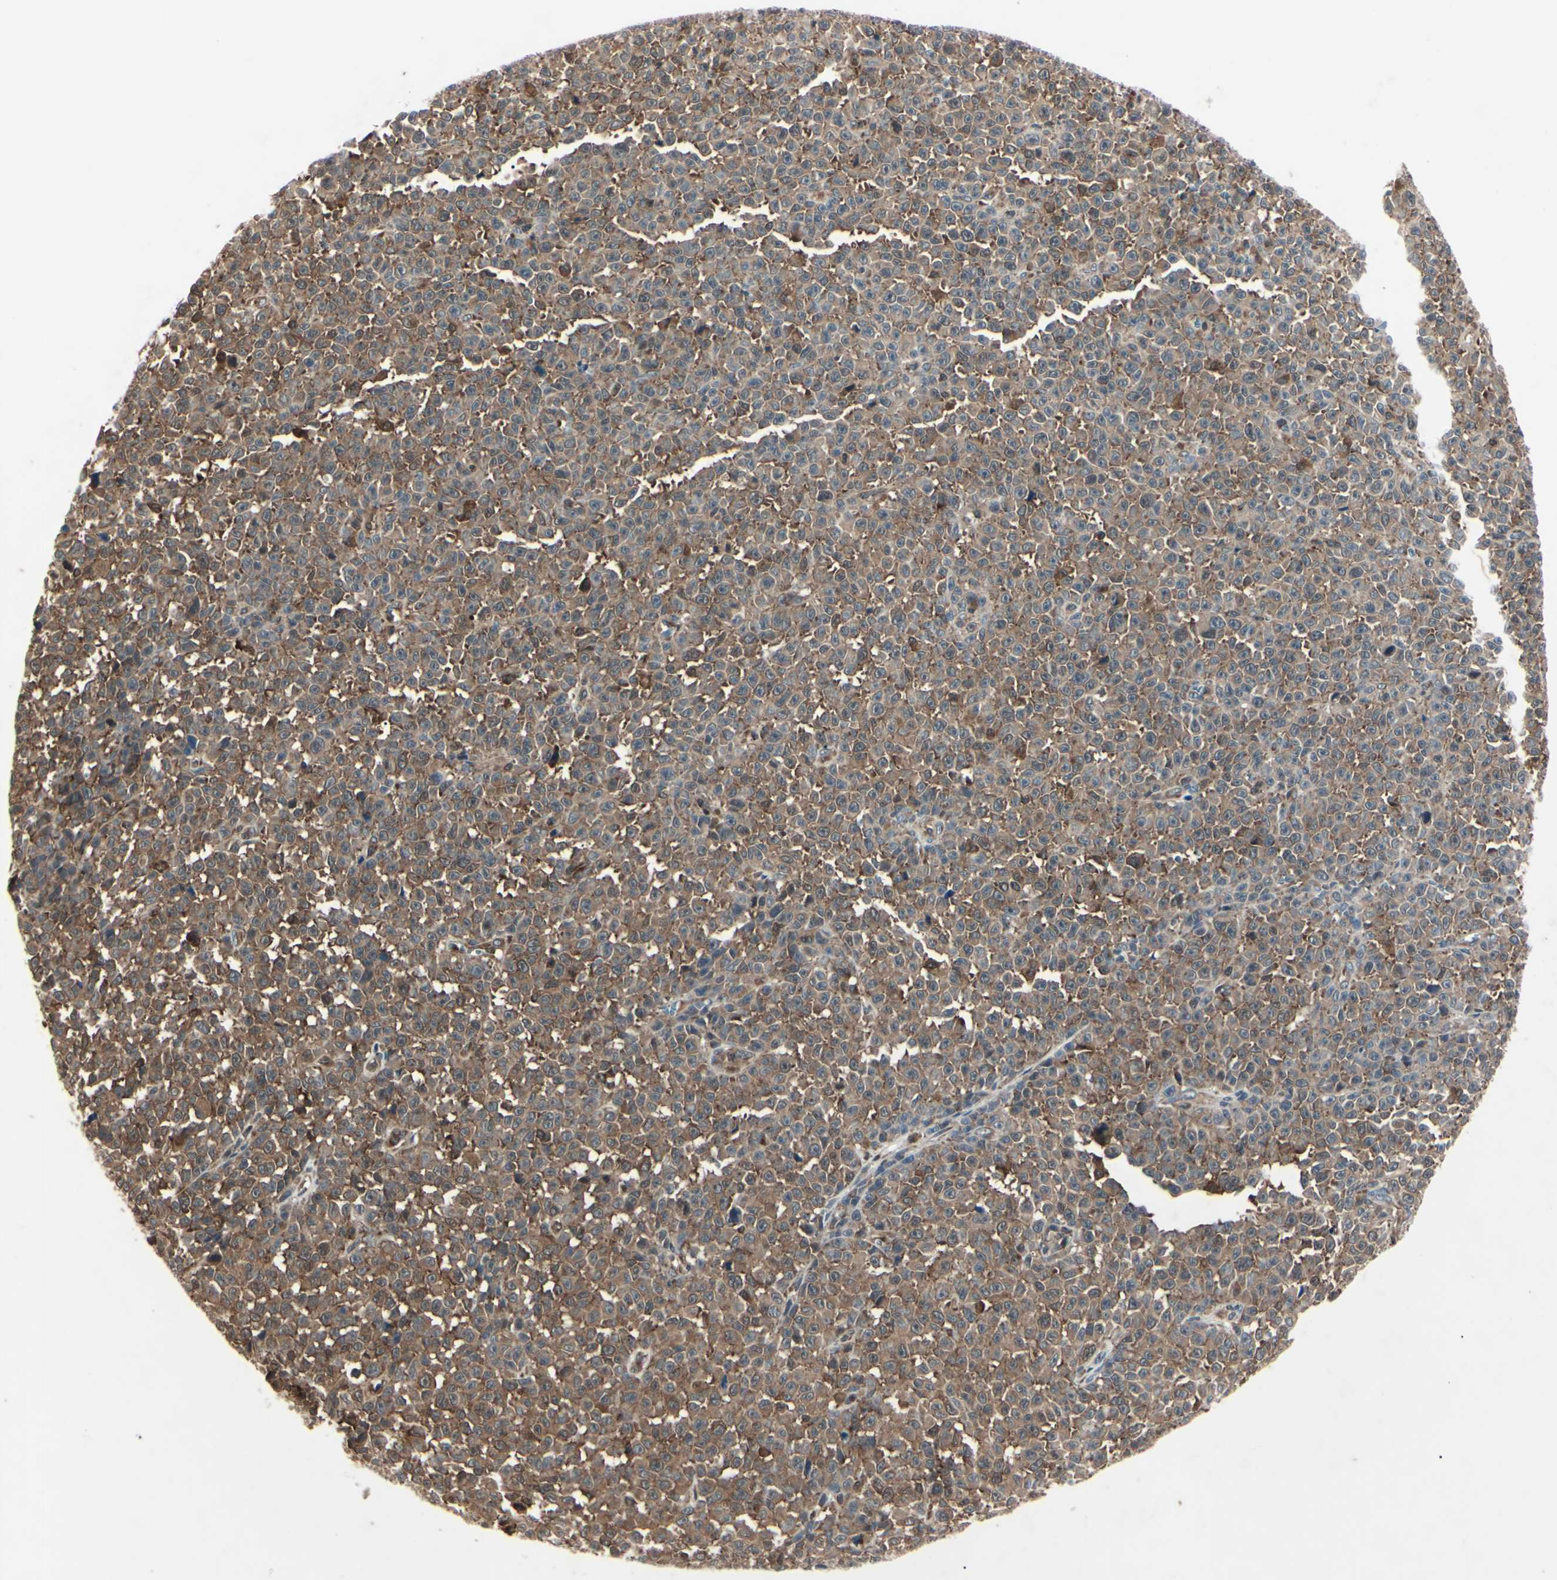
{"staining": {"intensity": "moderate", "quantity": ">75%", "location": "cytoplasmic/membranous"}, "tissue": "melanoma", "cell_type": "Tumor cells", "image_type": "cancer", "snomed": [{"axis": "morphology", "description": "Malignant melanoma, NOS"}, {"axis": "topography", "description": "Skin"}], "caption": "Protein staining exhibits moderate cytoplasmic/membranous positivity in approximately >75% of tumor cells in melanoma.", "gene": "MAPRE1", "patient": {"sex": "female", "age": 82}}